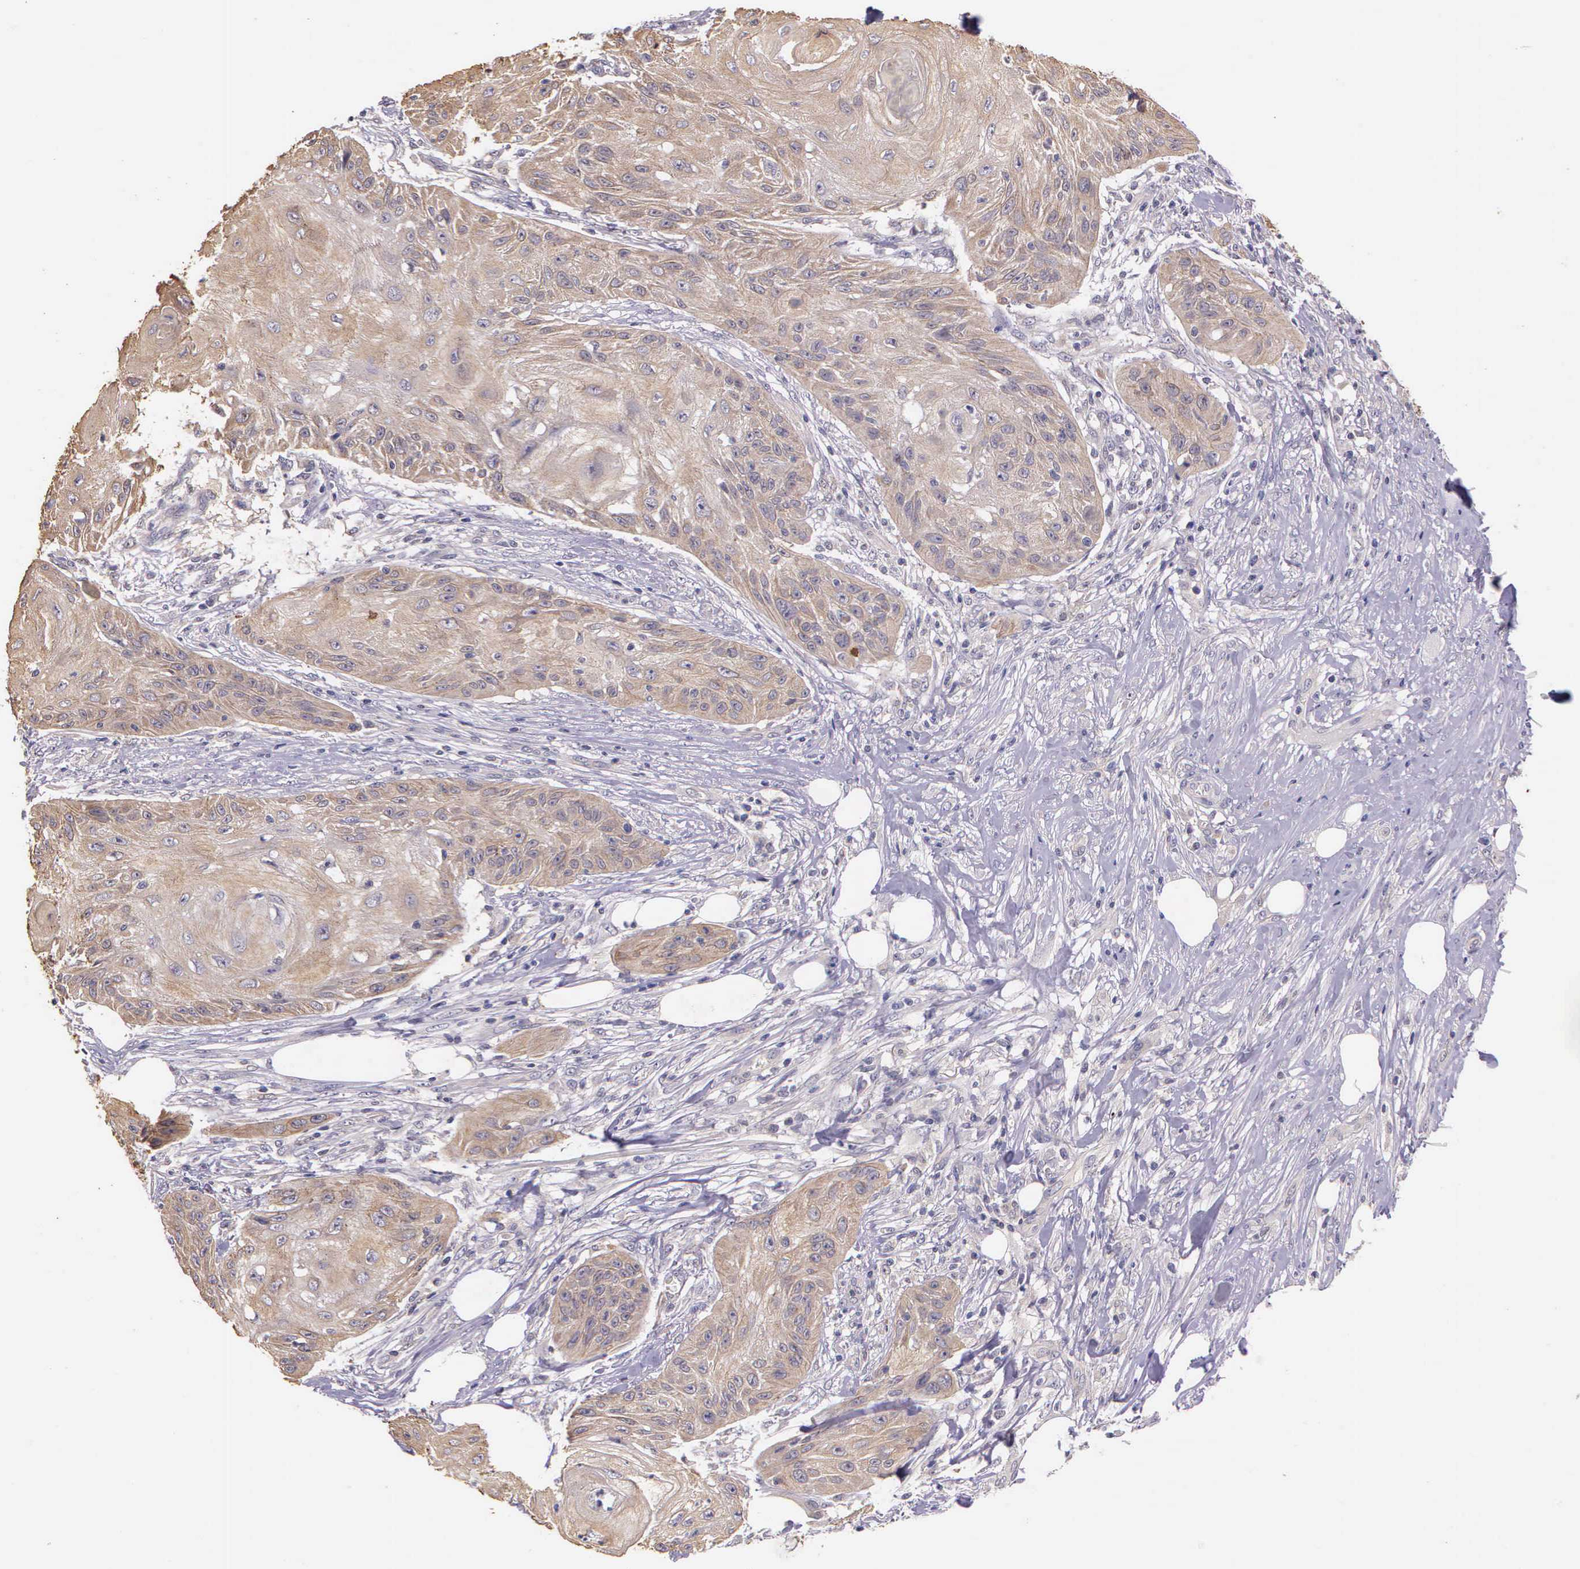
{"staining": {"intensity": "weak", "quantity": ">75%", "location": "cytoplasmic/membranous"}, "tissue": "skin cancer", "cell_type": "Tumor cells", "image_type": "cancer", "snomed": [{"axis": "morphology", "description": "Squamous cell carcinoma, NOS"}, {"axis": "topography", "description": "Skin"}], "caption": "Approximately >75% of tumor cells in human skin cancer exhibit weak cytoplasmic/membranous protein staining as visualized by brown immunohistochemical staining.", "gene": "IGBP1", "patient": {"sex": "female", "age": 88}}